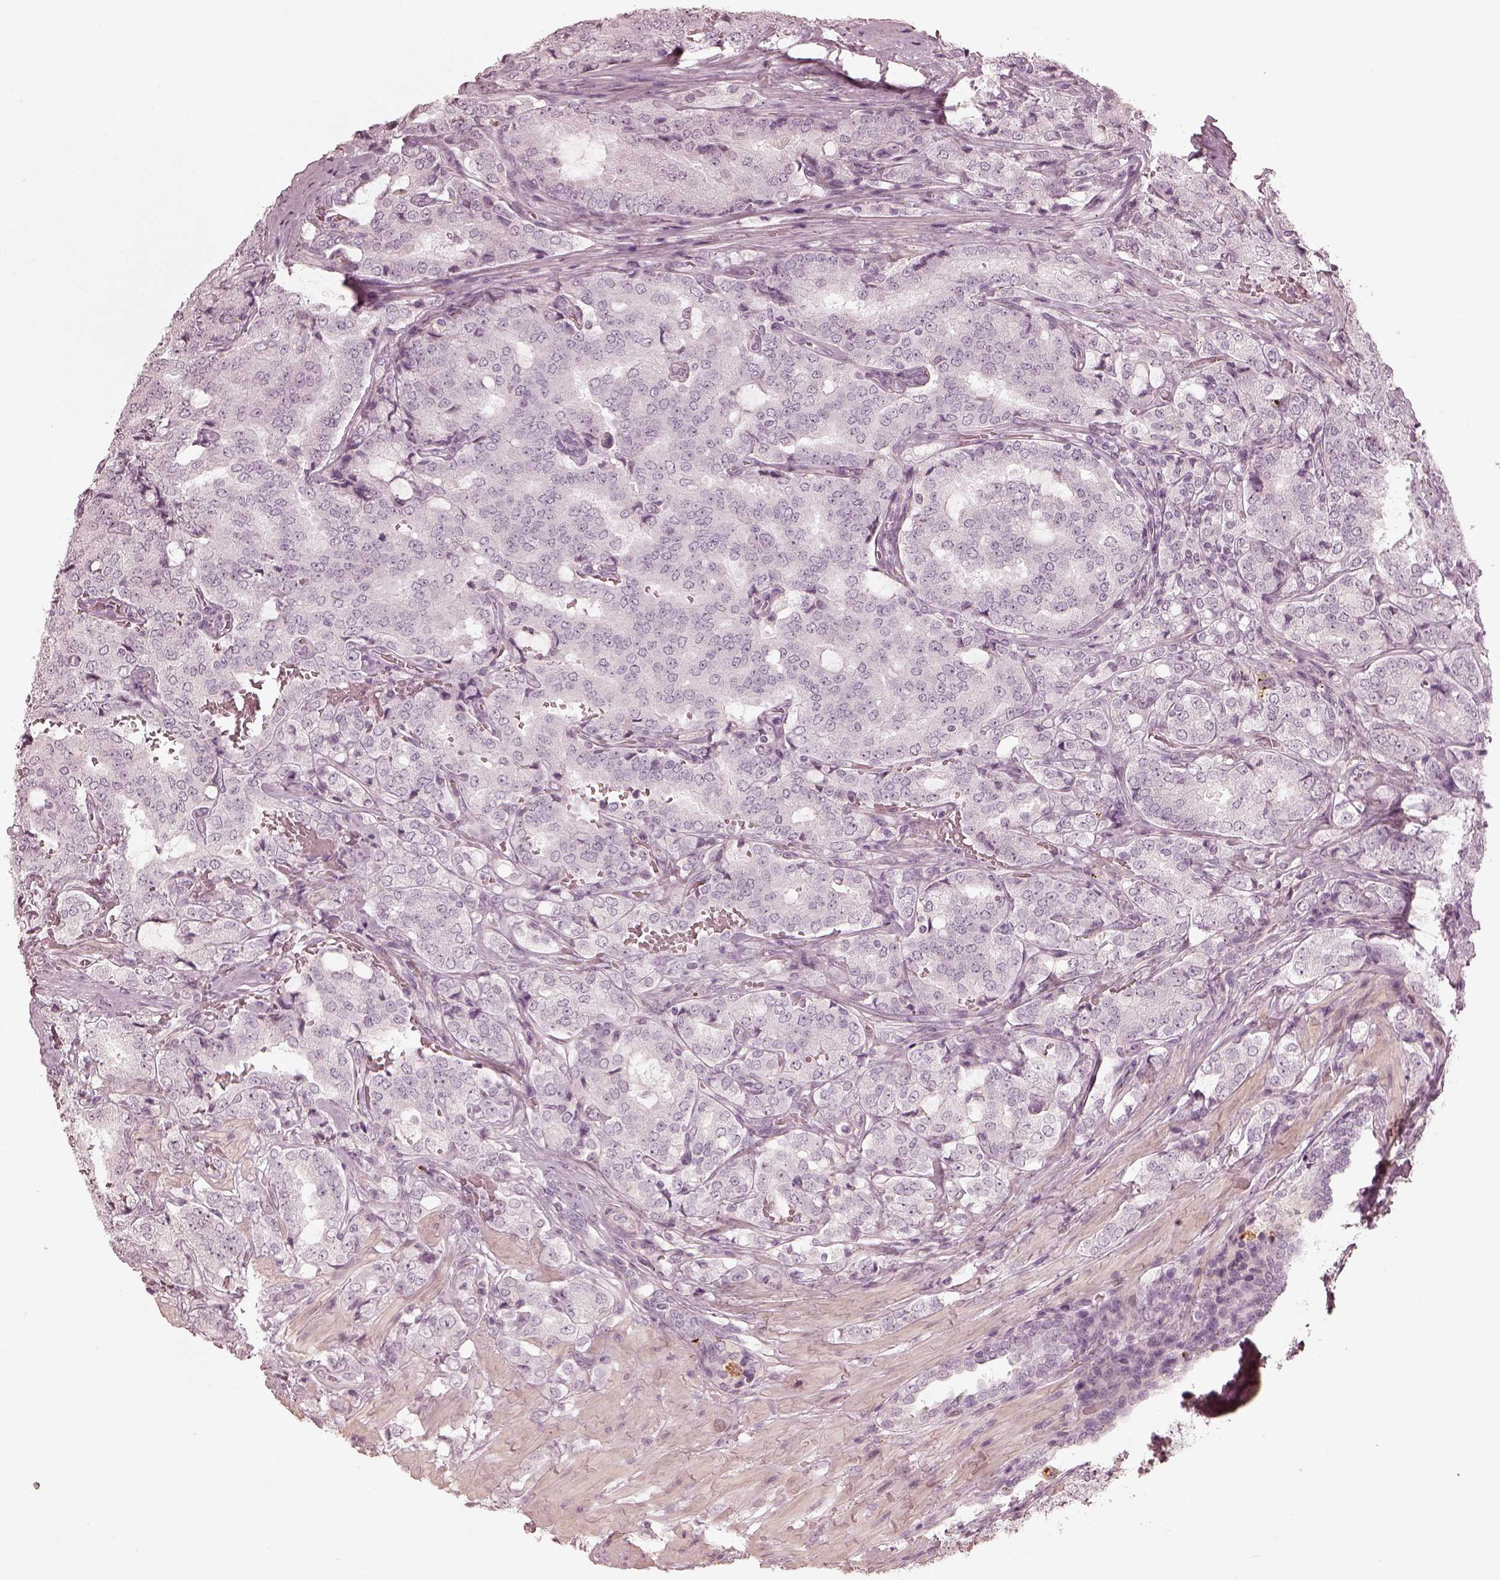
{"staining": {"intensity": "negative", "quantity": "none", "location": "none"}, "tissue": "prostate cancer", "cell_type": "Tumor cells", "image_type": "cancer", "snomed": [{"axis": "morphology", "description": "Adenocarcinoma, NOS"}, {"axis": "topography", "description": "Prostate"}], "caption": "Prostate adenocarcinoma was stained to show a protein in brown. There is no significant staining in tumor cells.", "gene": "ADRB3", "patient": {"sex": "male", "age": 65}}